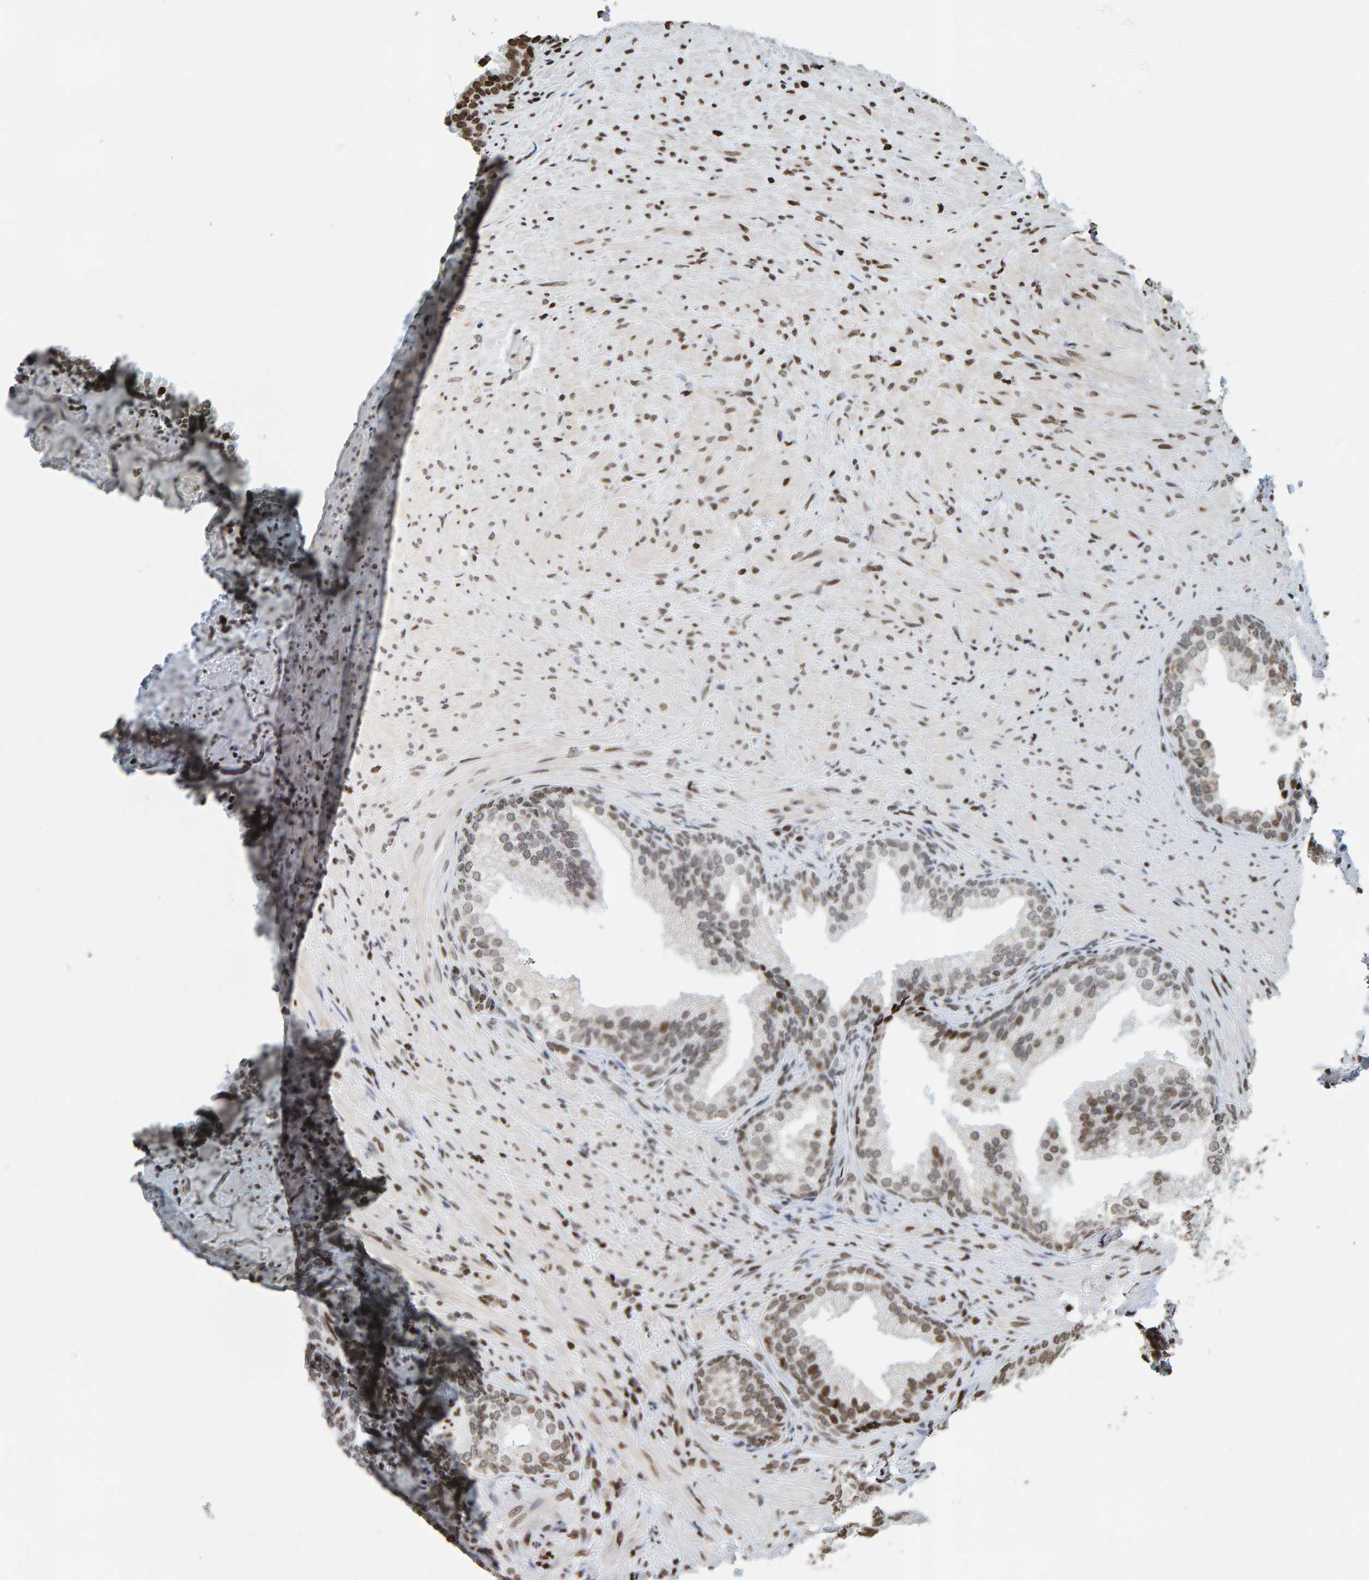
{"staining": {"intensity": "strong", "quantity": ">75%", "location": "nuclear"}, "tissue": "prostate", "cell_type": "Glandular cells", "image_type": "normal", "snomed": [{"axis": "morphology", "description": "Normal tissue, NOS"}, {"axis": "topography", "description": "Prostate"}], "caption": "Immunohistochemistry micrograph of benign human prostate stained for a protein (brown), which displays high levels of strong nuclear staining in about >75% of glandular cells.", "gene": "BRF2", "patient": {"sex": "male", "age": 76}}